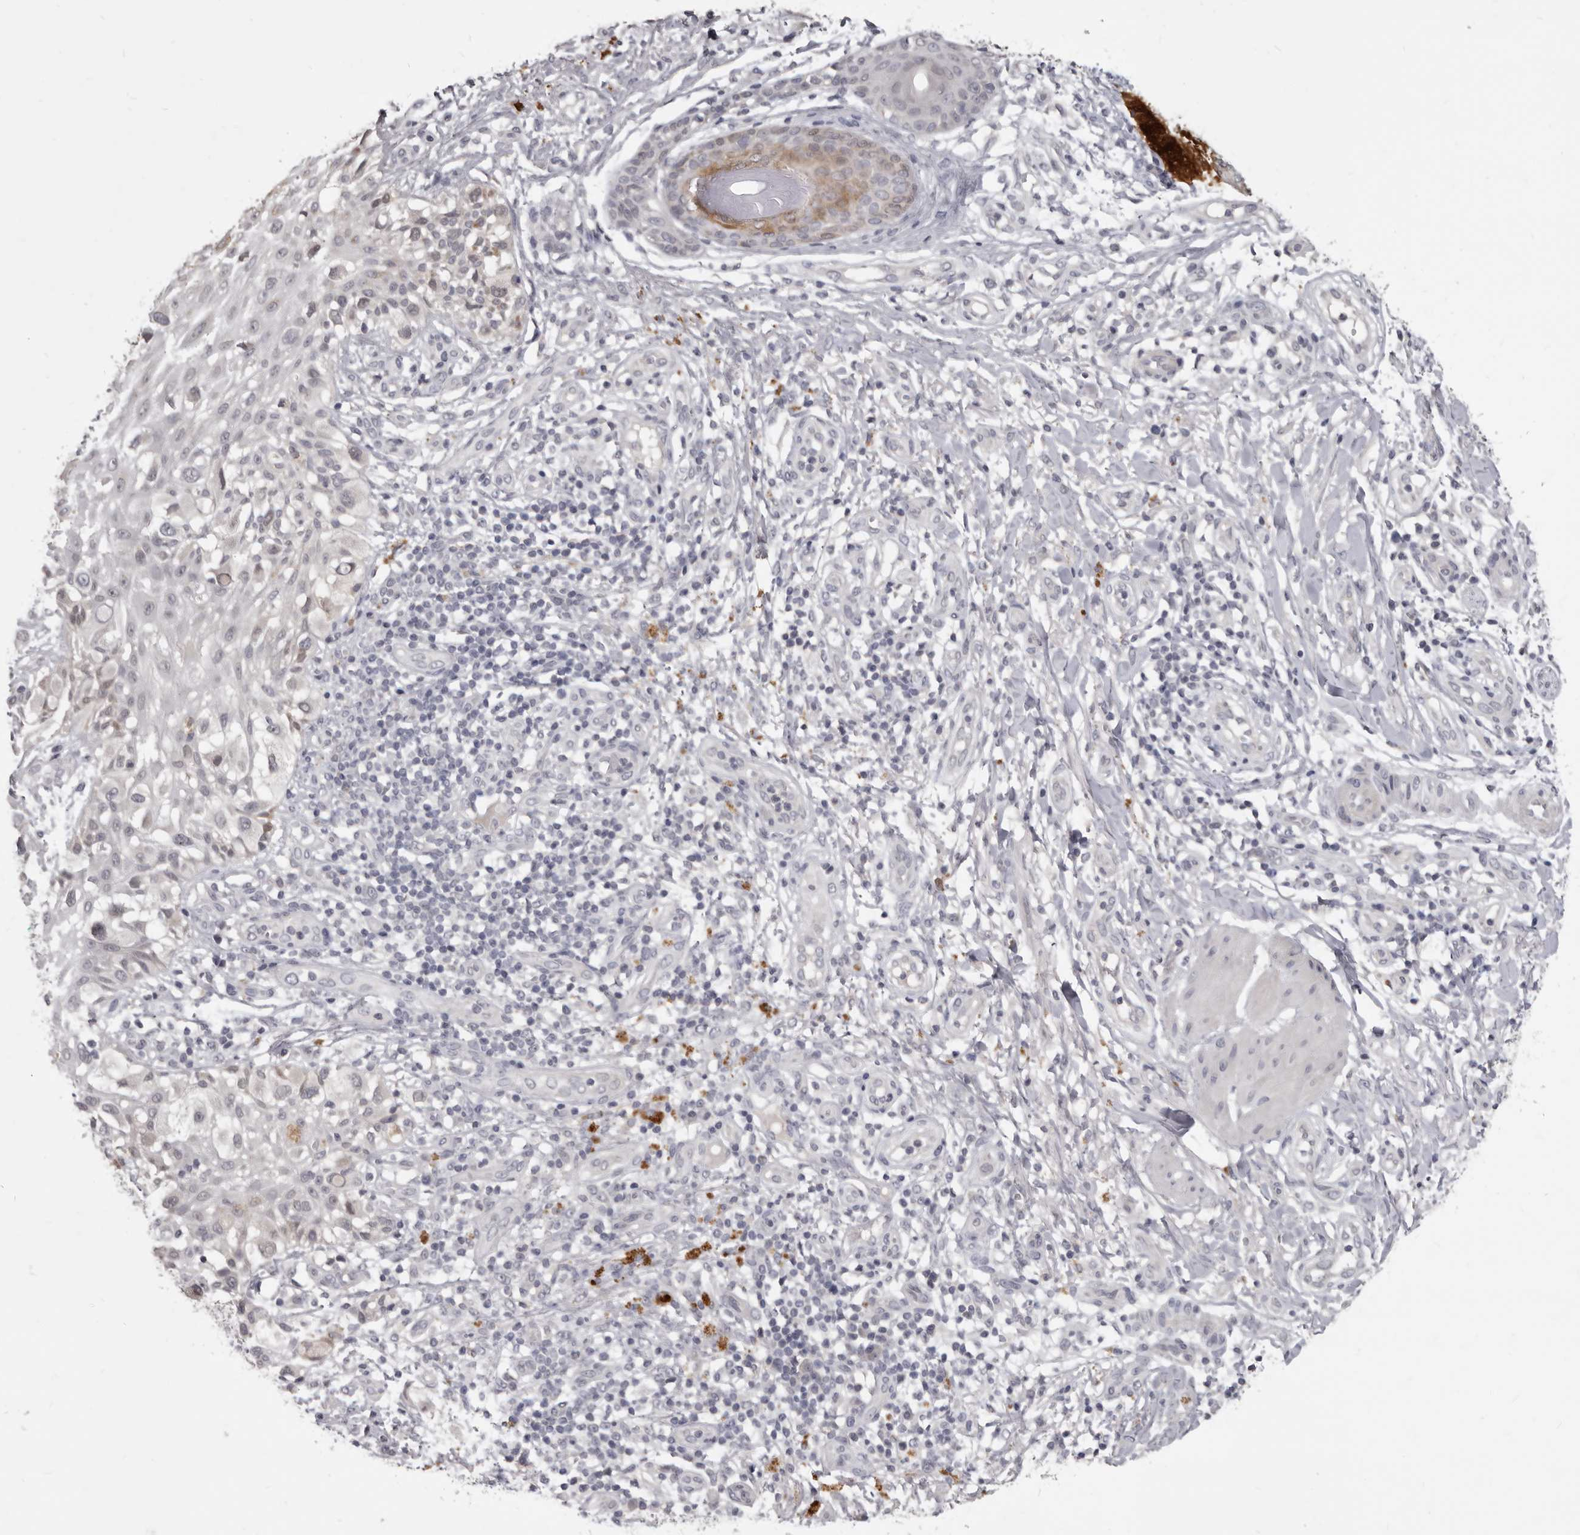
{"staining": {"intensity": "negative", "quantity": "none", "location": "none"}, "tissue": "melanoma", "cell_type": "Tumor cells", "image_type": "cancer", "snomed": [{"axis": "morphology", "description": "Malignant melanoma, NOS"}, {"axis": "topography", "description": "Skin"}], "caption": "Malignant melanoma stained for a protein using immunohistochemistry shows no positivity tumor cells.", "gene": "SULT1E1", "patient": {"sex": "female", "age": 81}}